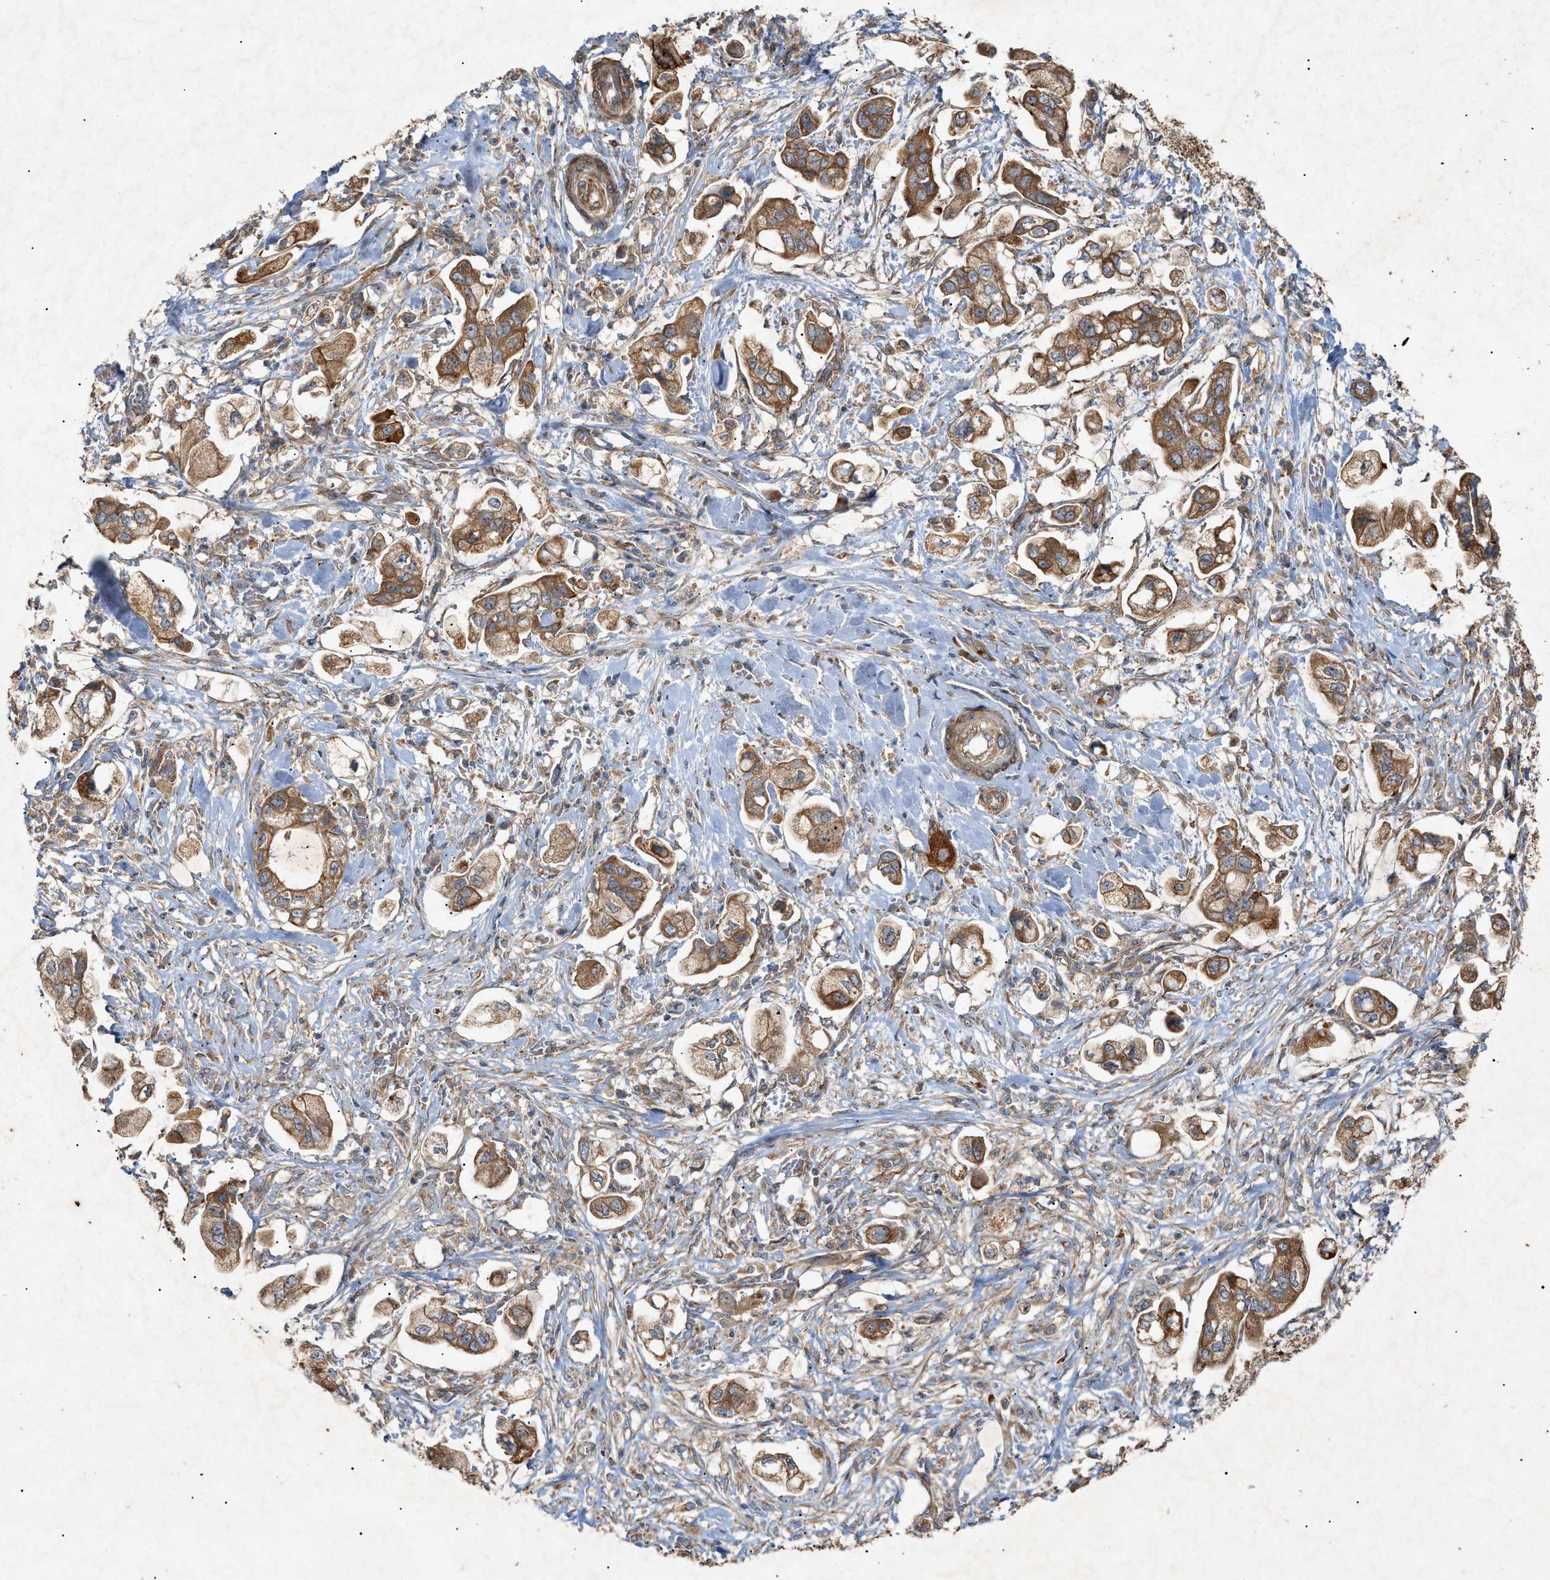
{"staining": {"intensity": "strong", "quantity": ">75%", "location": "cytoplasmic/membranous"}, "tissue": "stomach cancer", "cell_type": "Tumor cells", "image_type": "cancer", "snomed": [{"axis": "morphology", "description": "Adenocarcinoma, NOS"}, {"axis": "topography", "description": "Stomach"}], "caption": "Adenocarcinoma (stomach) was stained to show a protein in brown. There is high levels of strong cytoplasmic/membranous positivity in approximately >75% of tumor cells. The protein of interest is stained brown, and the nuclei are stained in blue (DAB IHC with brightfield microscopy, high magnification).", "gene": "MTCH1", "patient": {"sex": "male", "age": 62}}